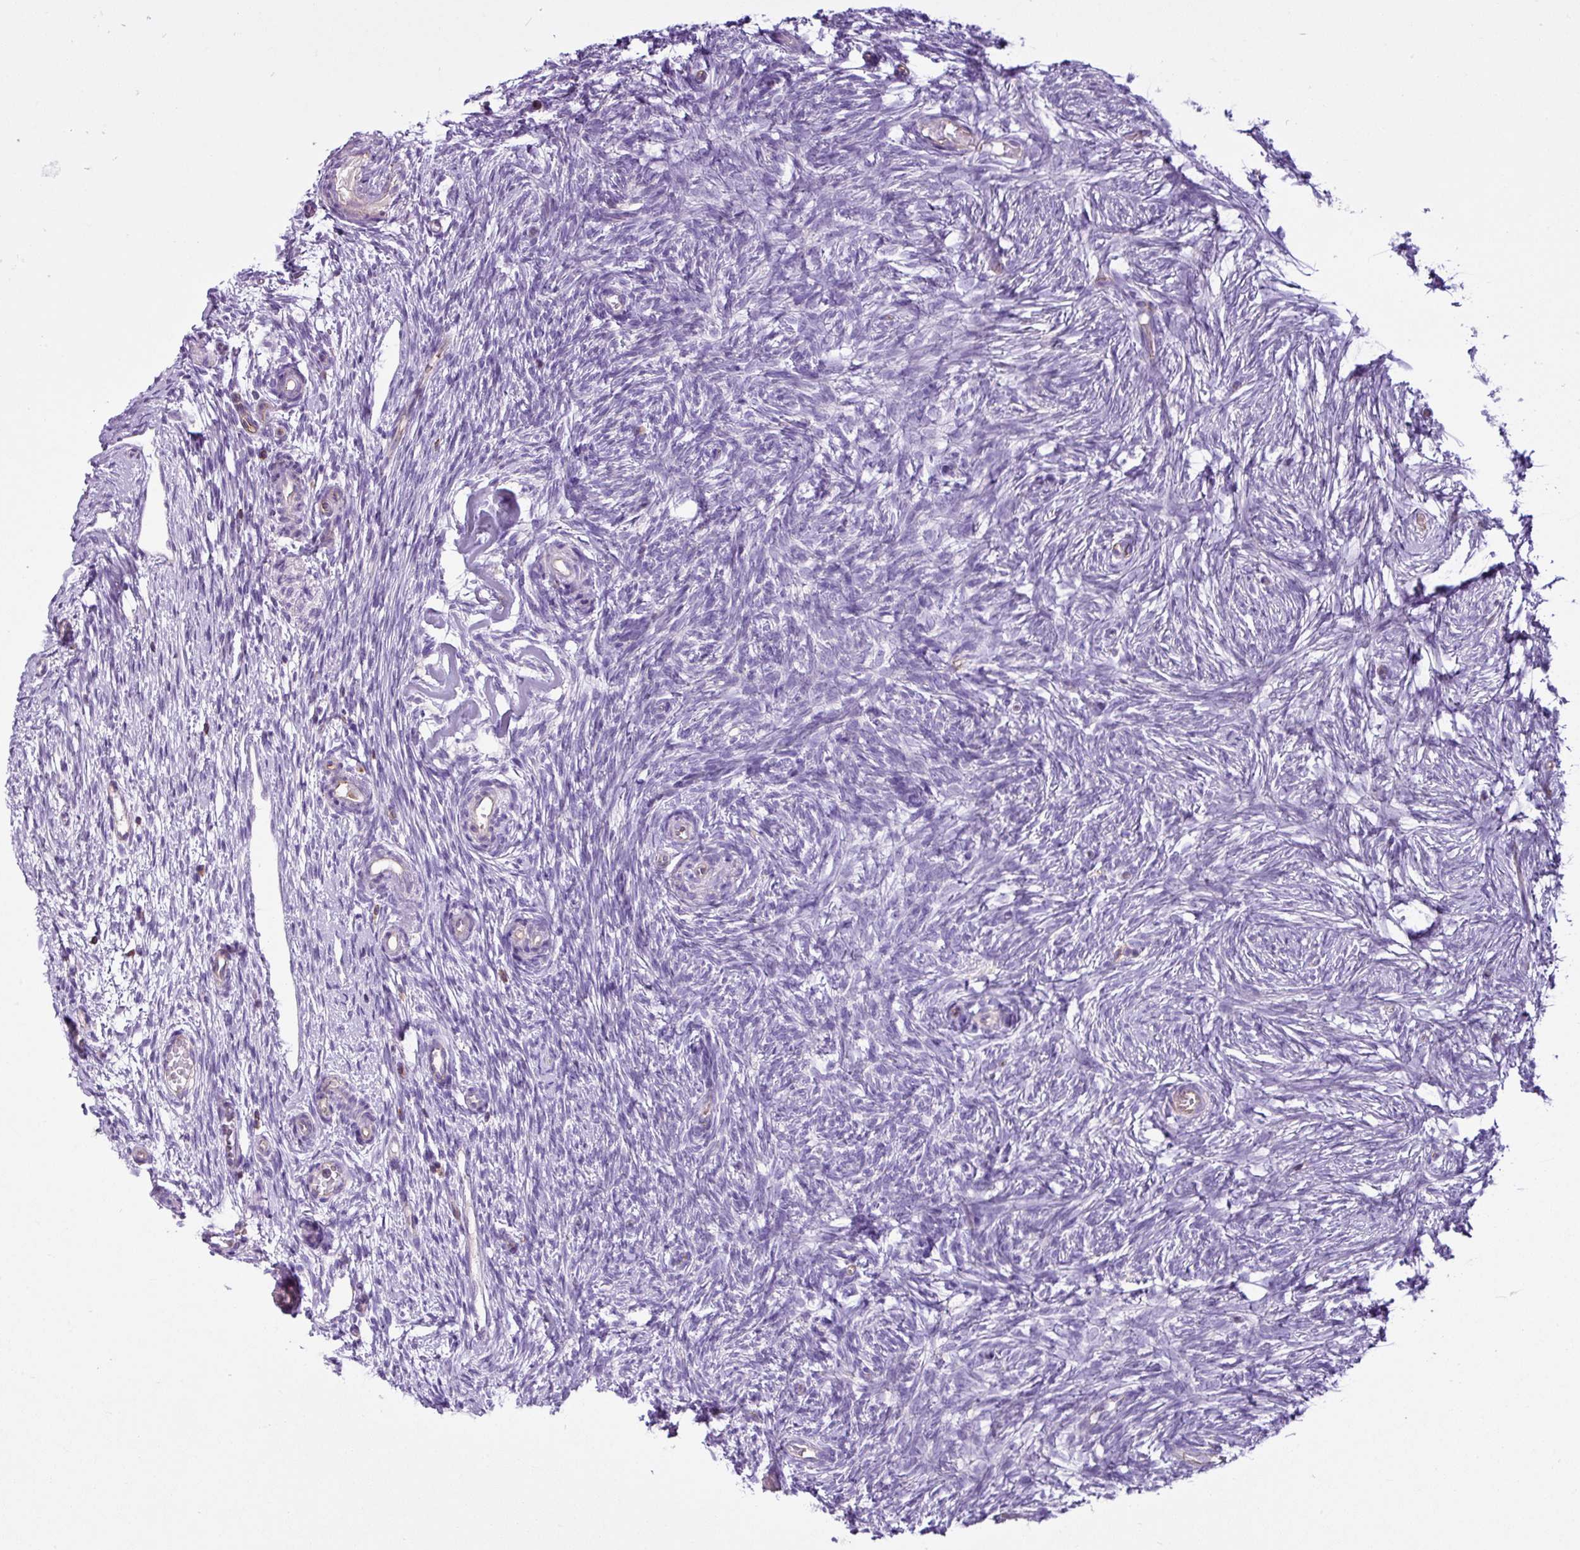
{"staining": {"intensity": "negative", "quantity": "none", "location": "none"}, "tissue": "ovary", "cell_type": "Follicle cells", "image_type": "normal", "snomed": [{"axis": "morphology", "description": "Normal tissue, NOS"}, {"axis": "topography", "description": "Ovary"}], "caption": "Follicle cells are negative for brown protein staining in benign ovary. (DAB IHC with hematoxylin counter stain).", "gene": "EME2", "patient": {"sex": "female", "age": 51}}